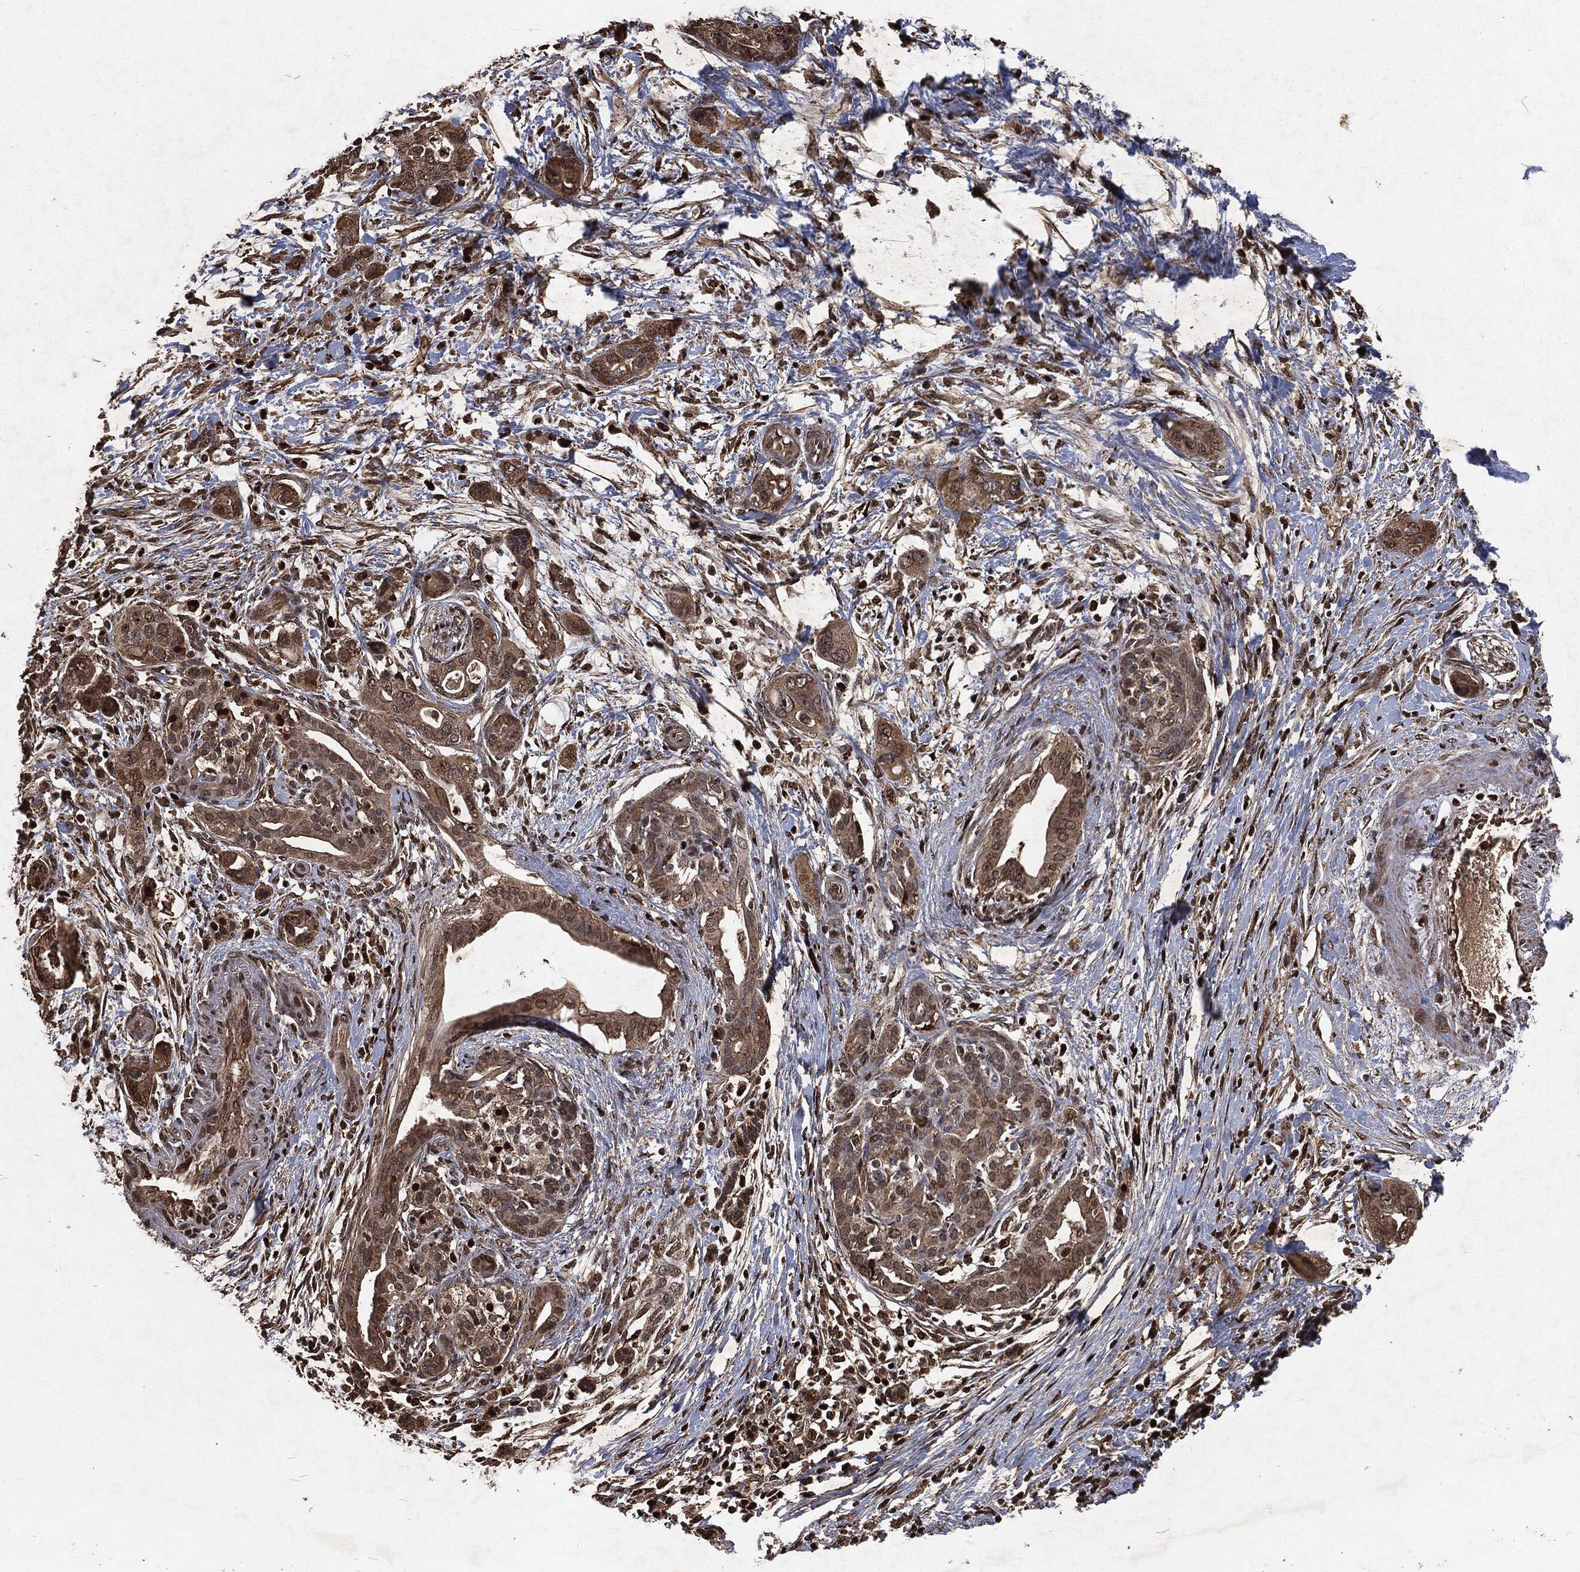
{"staining": {"intensity": "strong", "quantity": "<25%", "location": "nuclear"}, "tissue": "pancreatic cancer", "cell_type": "Tumor cells", "image_type": "cancer", "snomed": [{"axis": "morphology", "description": "Adenocarcinoma, NOS"}, {"axis": "topography", "description": "Pancreas"}], "caption": "Tumor cells show medium levels of strong nuclear expression in about <25% of cells in human pancreatic cancer (adenocarcinoma). The staining is performed using DAB brown chromogen to label protein expression. The nuclei are counter-stained blue using hematoxylin.", "gene": "SNAI1", "patient": {"sex": "male", "age": 44}}